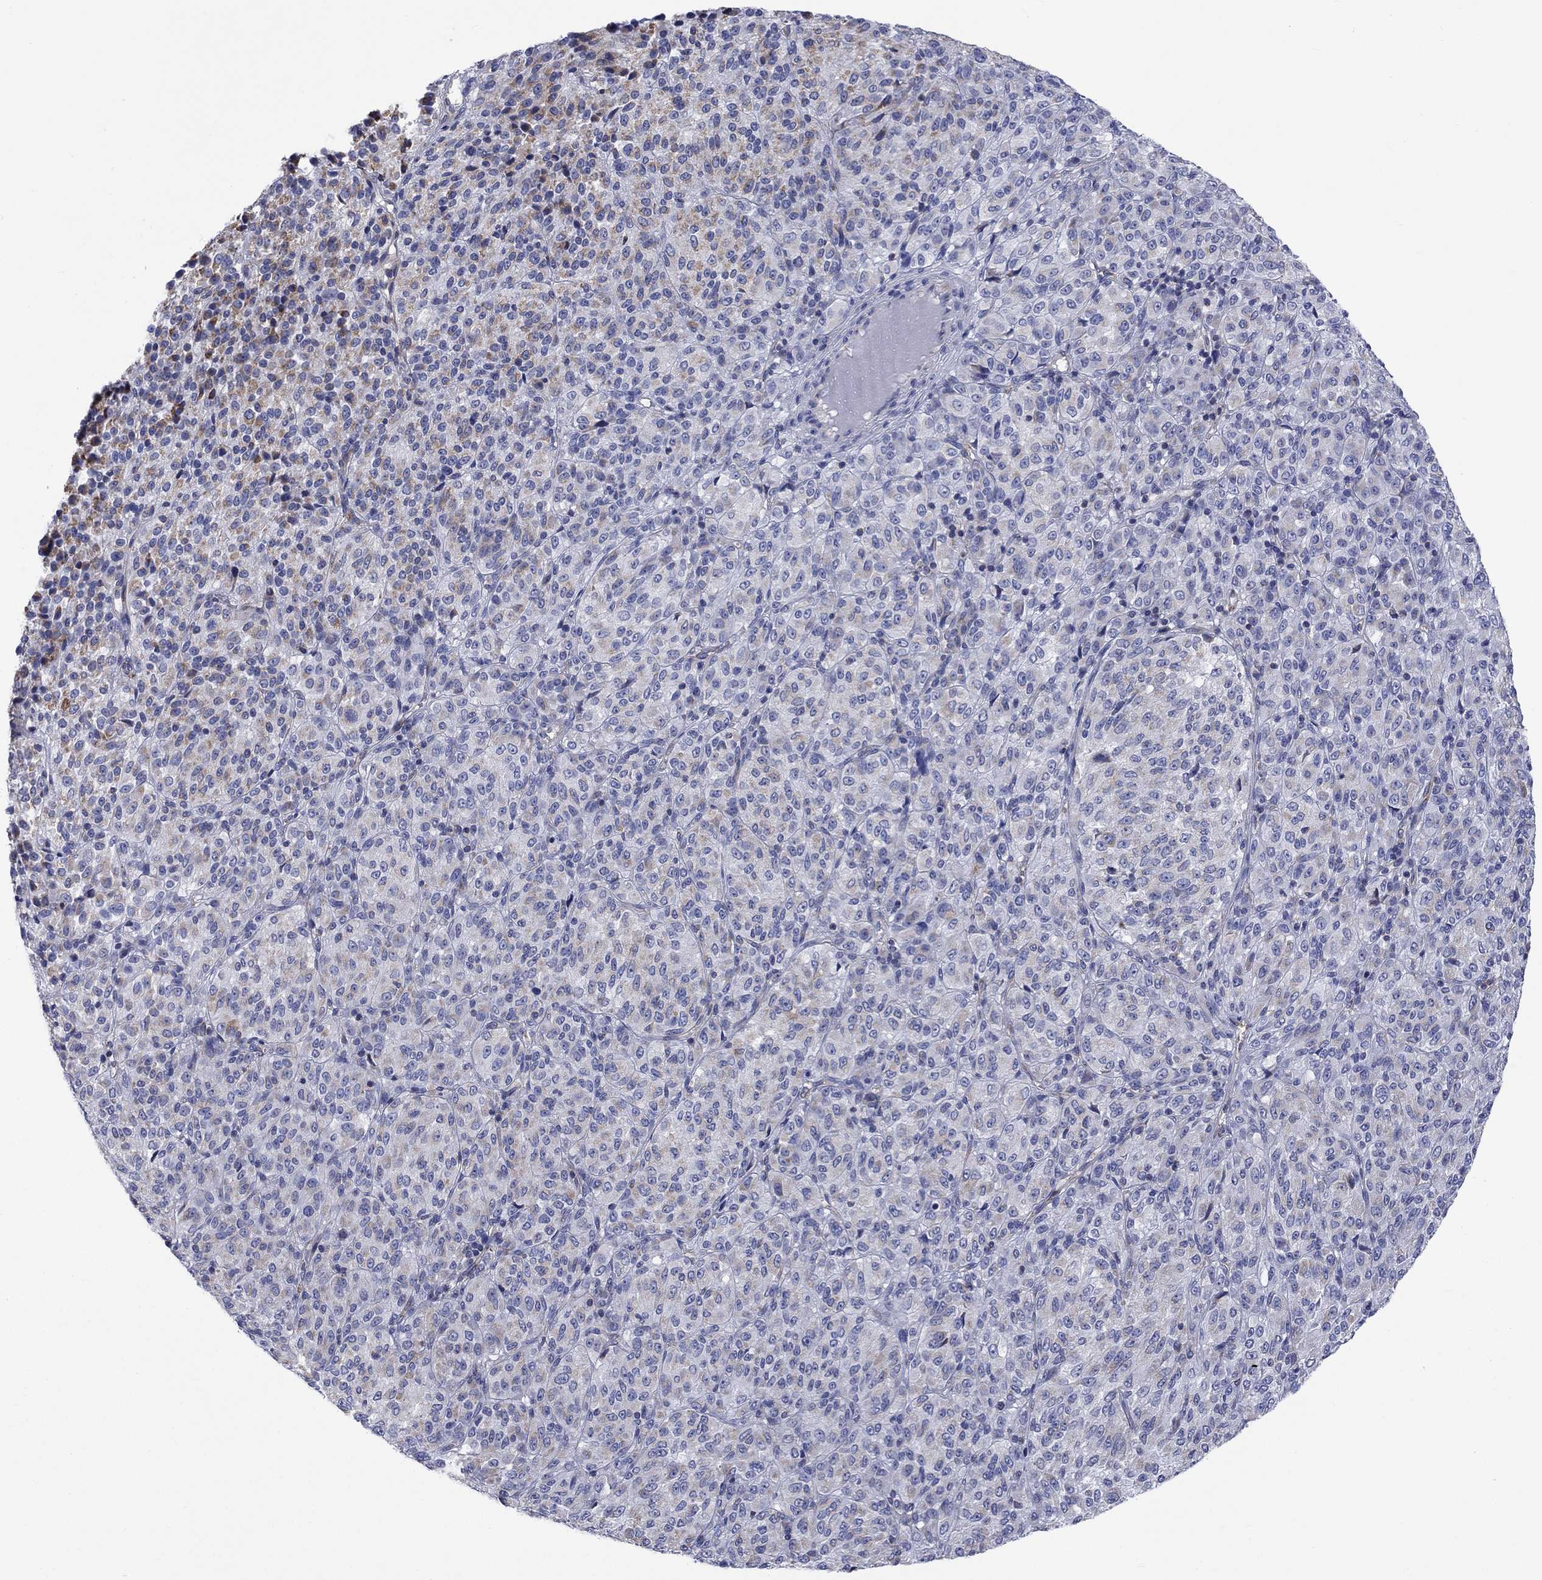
{"staining": {"intensity": "moderate", "quantity": "<25%", "location": "cytoplasmic/membranous"}, "tissue": "melanoma", "cell_type": "Tumor cells", "image_type": "cancer", "snomed": [{"axis": "morphology", "description": "Malignant melanoma, Metastatic site"}, {"axis": "topography", "description": "Brain"}], "caption": "Protein expression analysis of melanoma demonstrates moderate cytoplasmic/membranous expression in about <25% of tumor cells. The protein is shown in brown color, while the nuclei are stained blue.", "gene": "CISD1", "patient": {"sex": "female", "age": 56}}